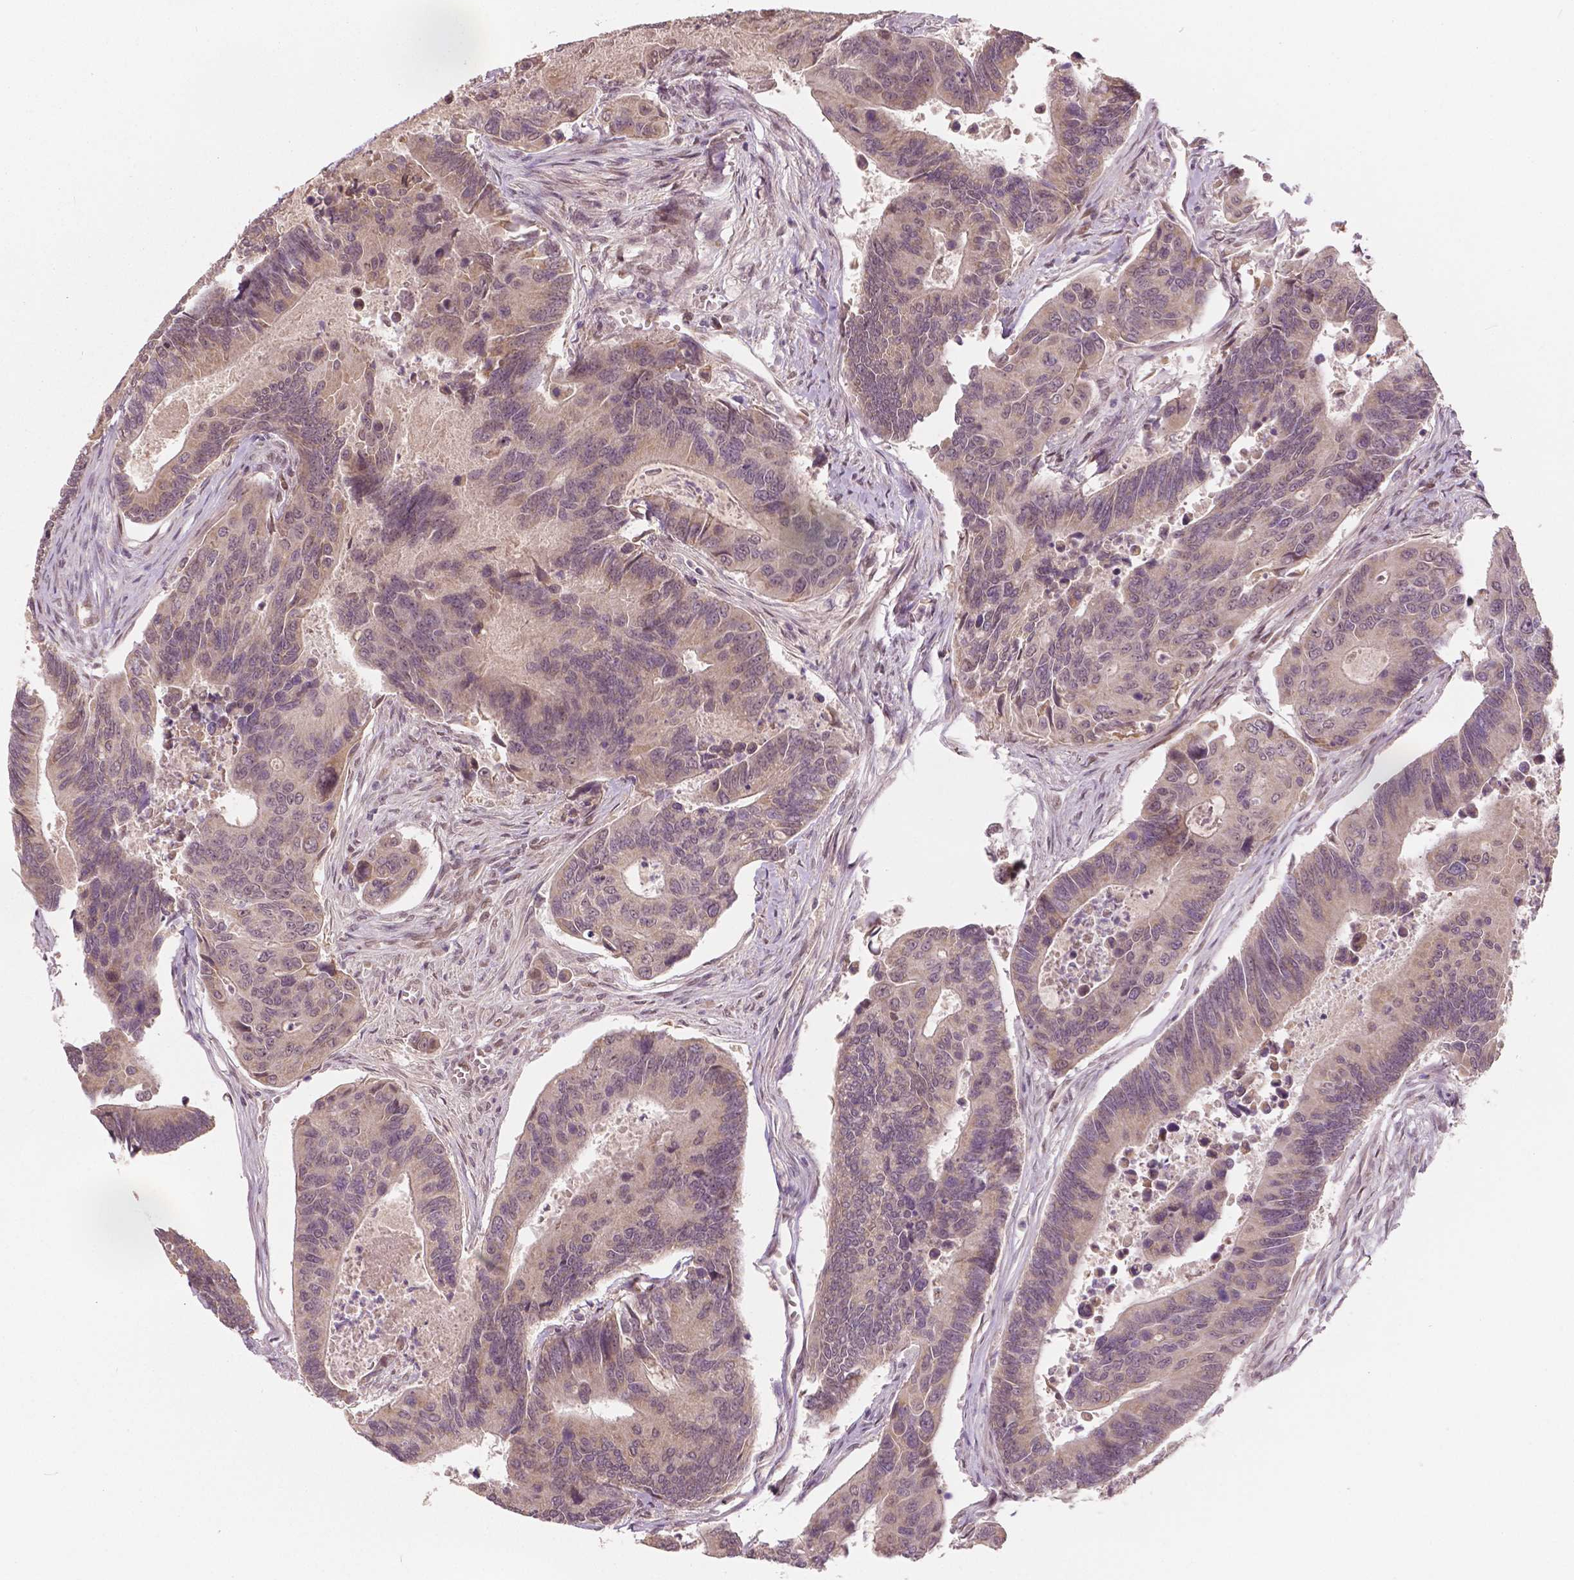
{"staining": {"intensity": "negative", "quantity": "none", "location": "none"}, "tissue": "colorectal cancer", "cell_type": "Tumor cells", "image_type": "cancer", "snomed": [{"axis": "morphology", "description": "Adenocarcinoma, NOS"}, {"axis": "topography", "description": "Colon"}], "caption": "Photomicrograph shows no significant protein expression in tumor cells of colorectal cancer (adenocarcinoma).", "gene": "HMBOX1", "patient": {"sex": "female", "age": 67}}